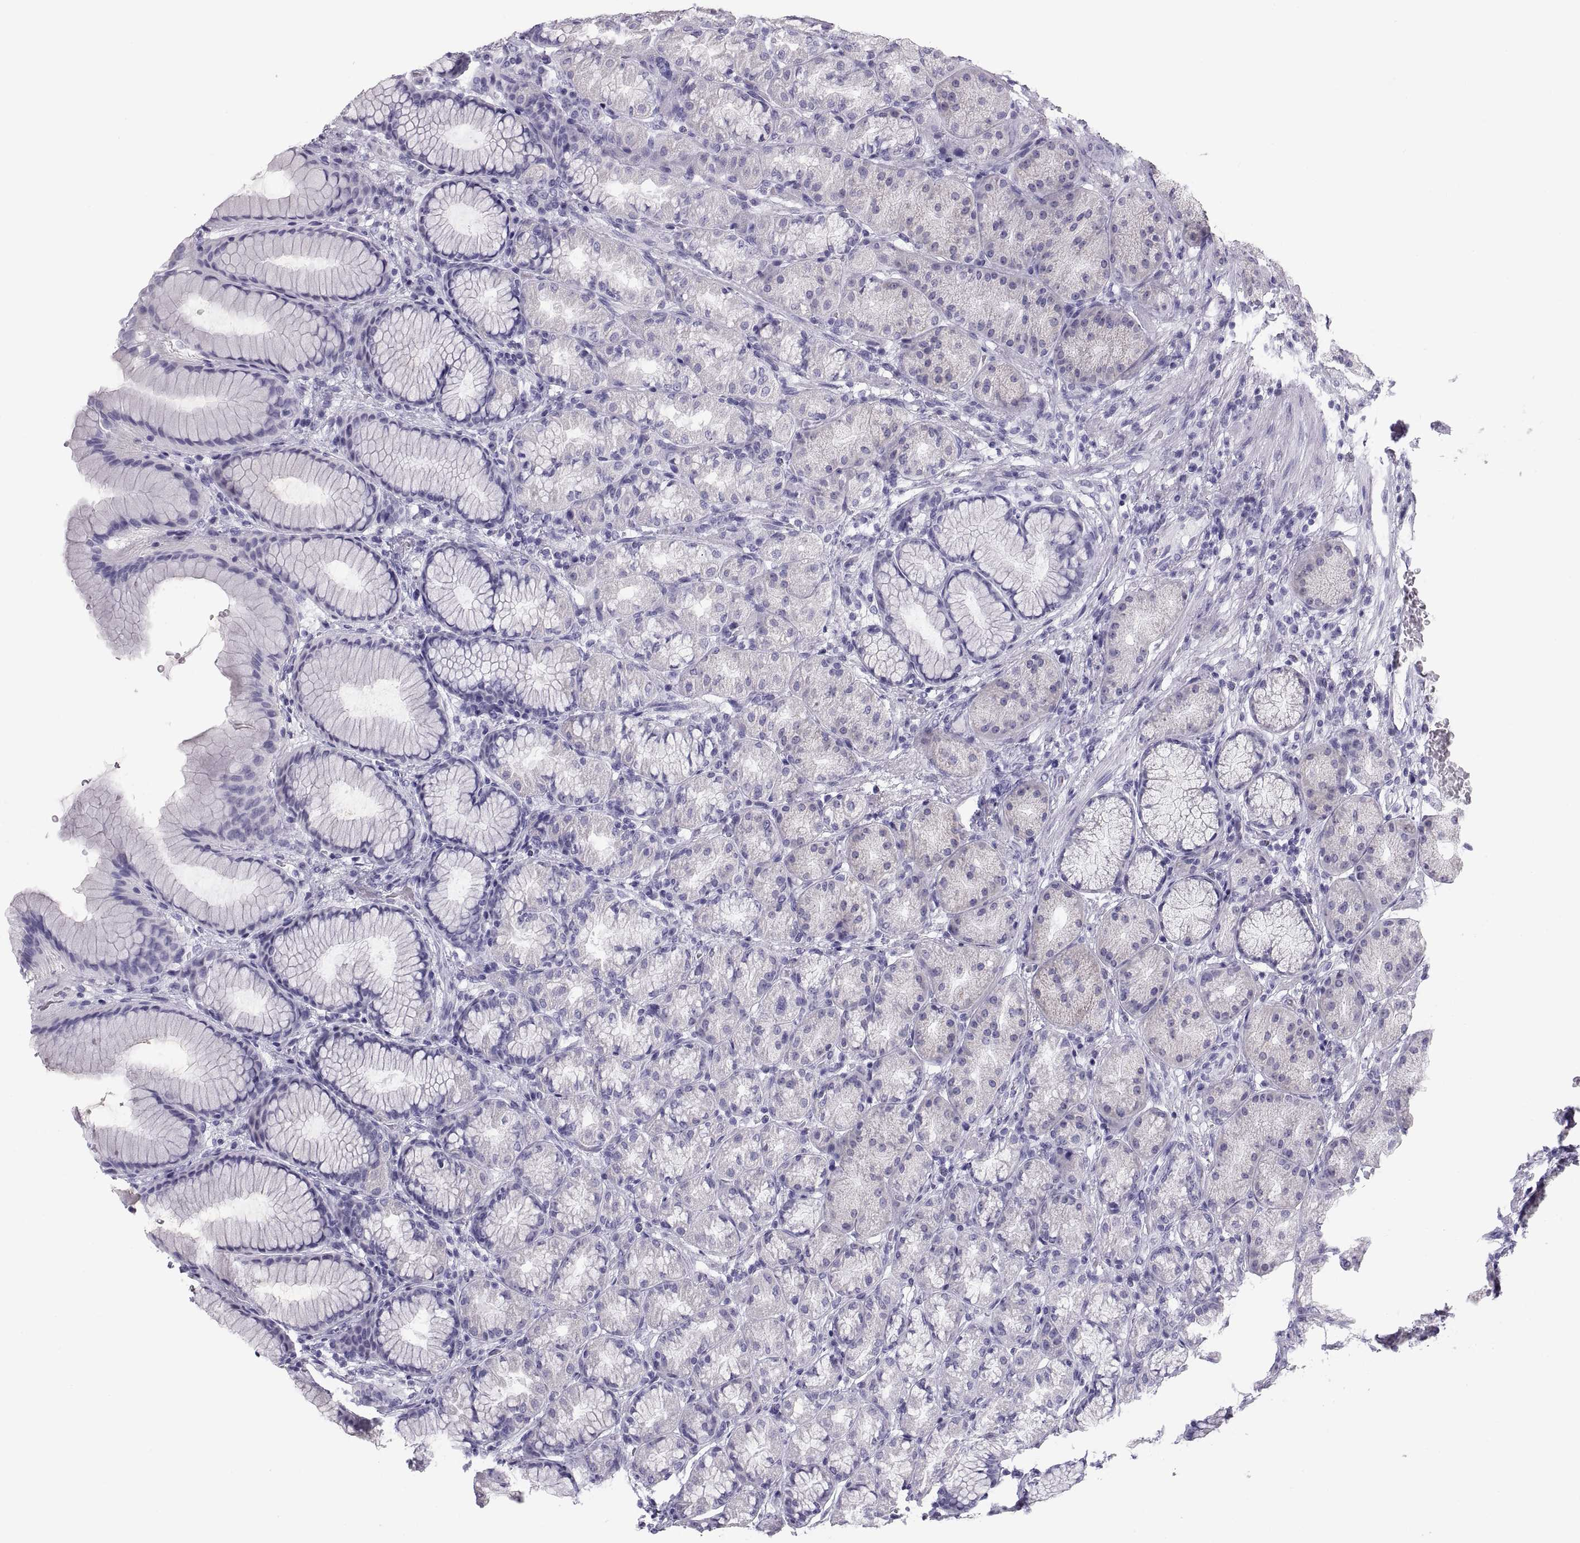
{"staining": {"intensity": "negative", "quantity": "none", "location": "none"}, "tissue": "stomach", "cell_type": "Glandular cells", "image_type": "normal", "snomed": [{"axis": "morphology", "description": "Normal tissue, NOS"}, {"axis": "morphology", "description": "Adenocarcinoma, NOS"}, {"axis": "topography", "description": "Stomach"}], "caption": "High power microscopy image of an immunohistochemistry micrograph of normal stomach, revealing no significant expression in glandular cells.", "gene": "PAX2", "patient": {"sex": "female", "age": 79}}